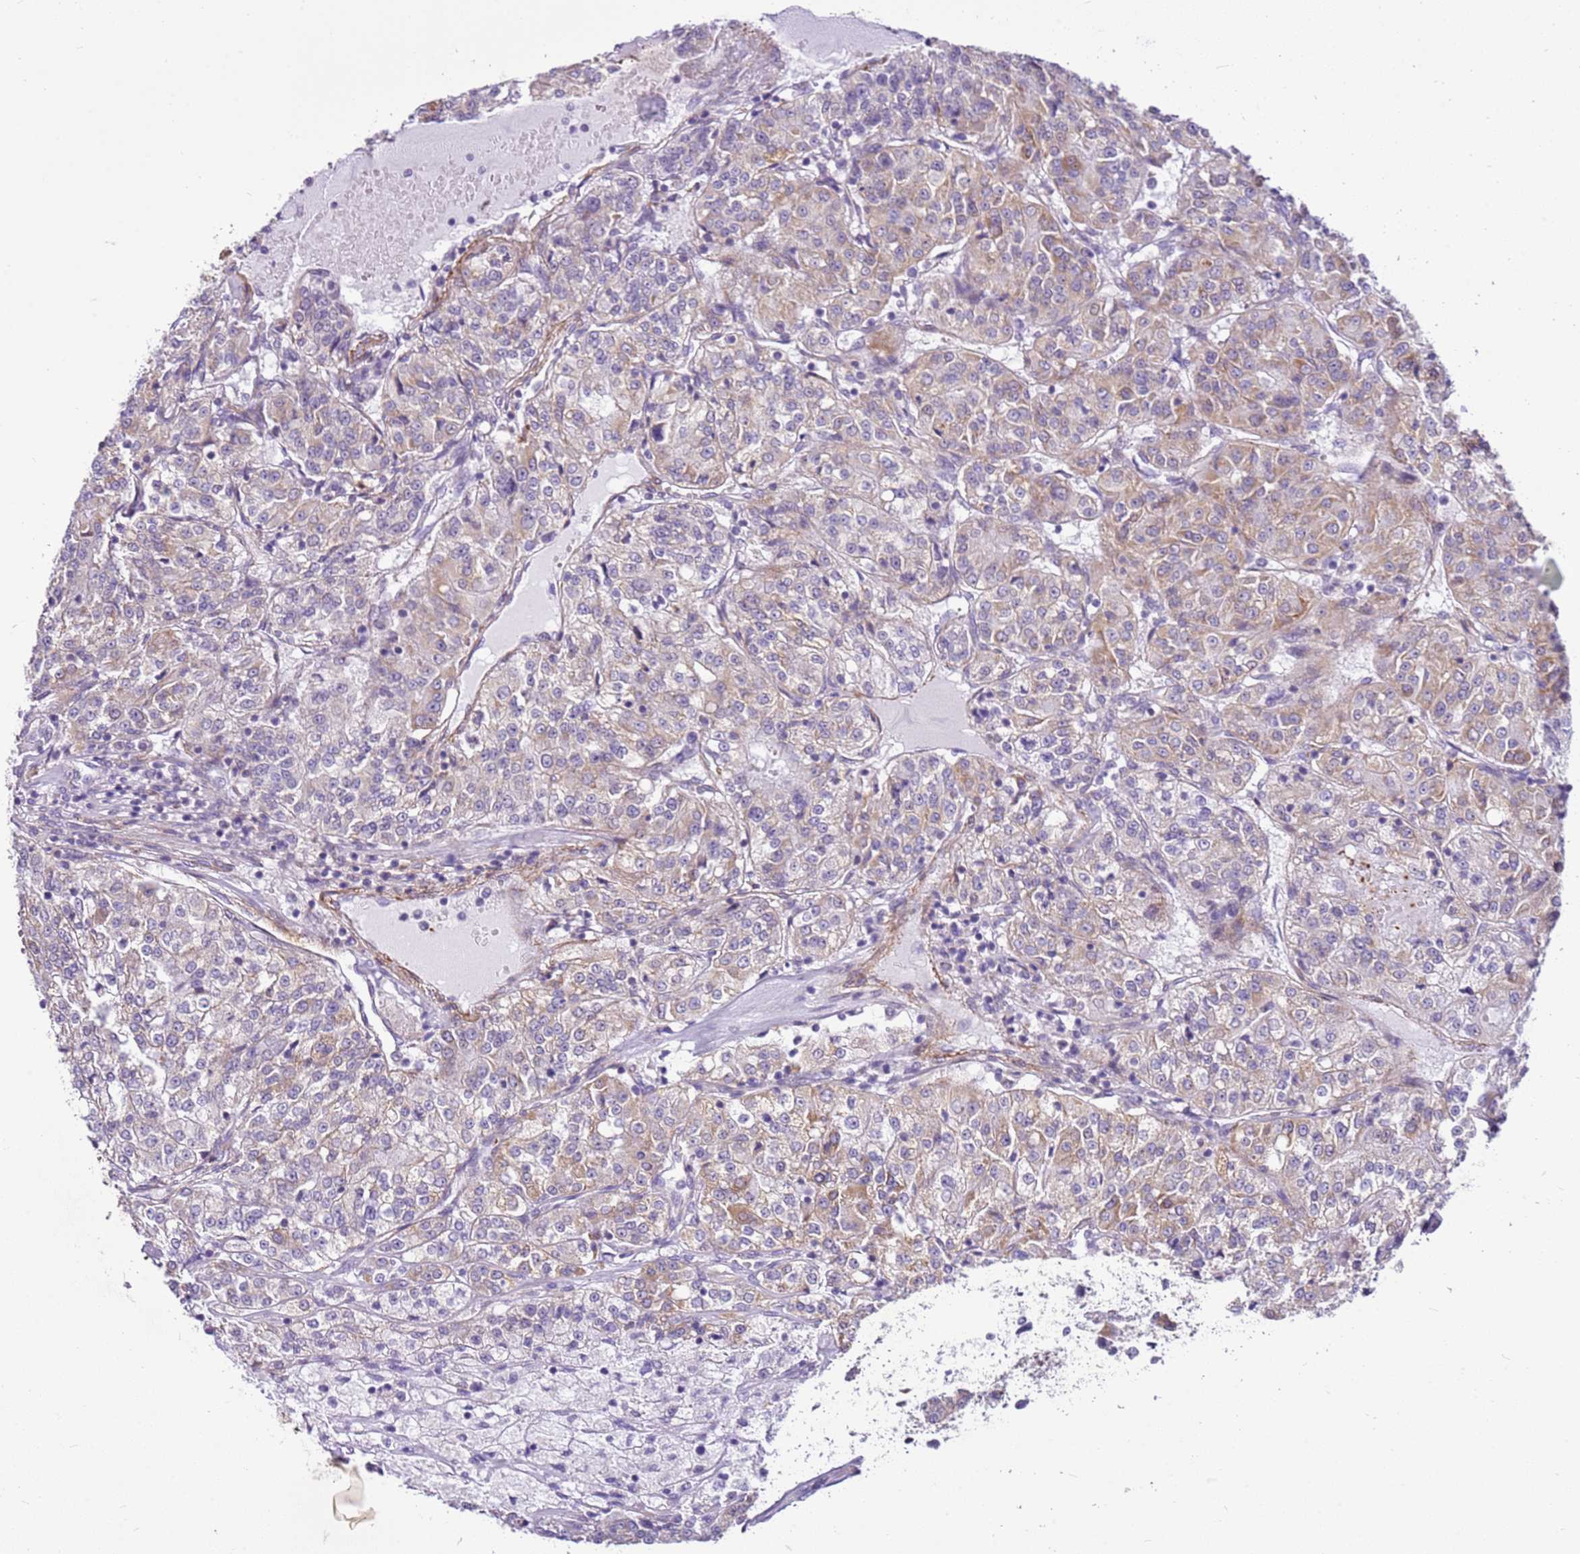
{"staining": {"intensity": "weak", "quantity": ">75%", "location": "cytoplasmic/membranous"}, "tissue": "renal cancer", "cell_type": "Tumor cells", "image_type": "cancer", "snomed": [{"axis": "morphology", "description": "Adenocarcinoma, NOS"}, {"axis": "topography", "description": "Kidney"}], "caption": "Weak cytoplasmic/membranous protein positivity is identified in about >75% of tumor cells in adenocarcinoma (renal).", "gene": "SMIM4", "patient": {"sex": "female", "age": 63}}